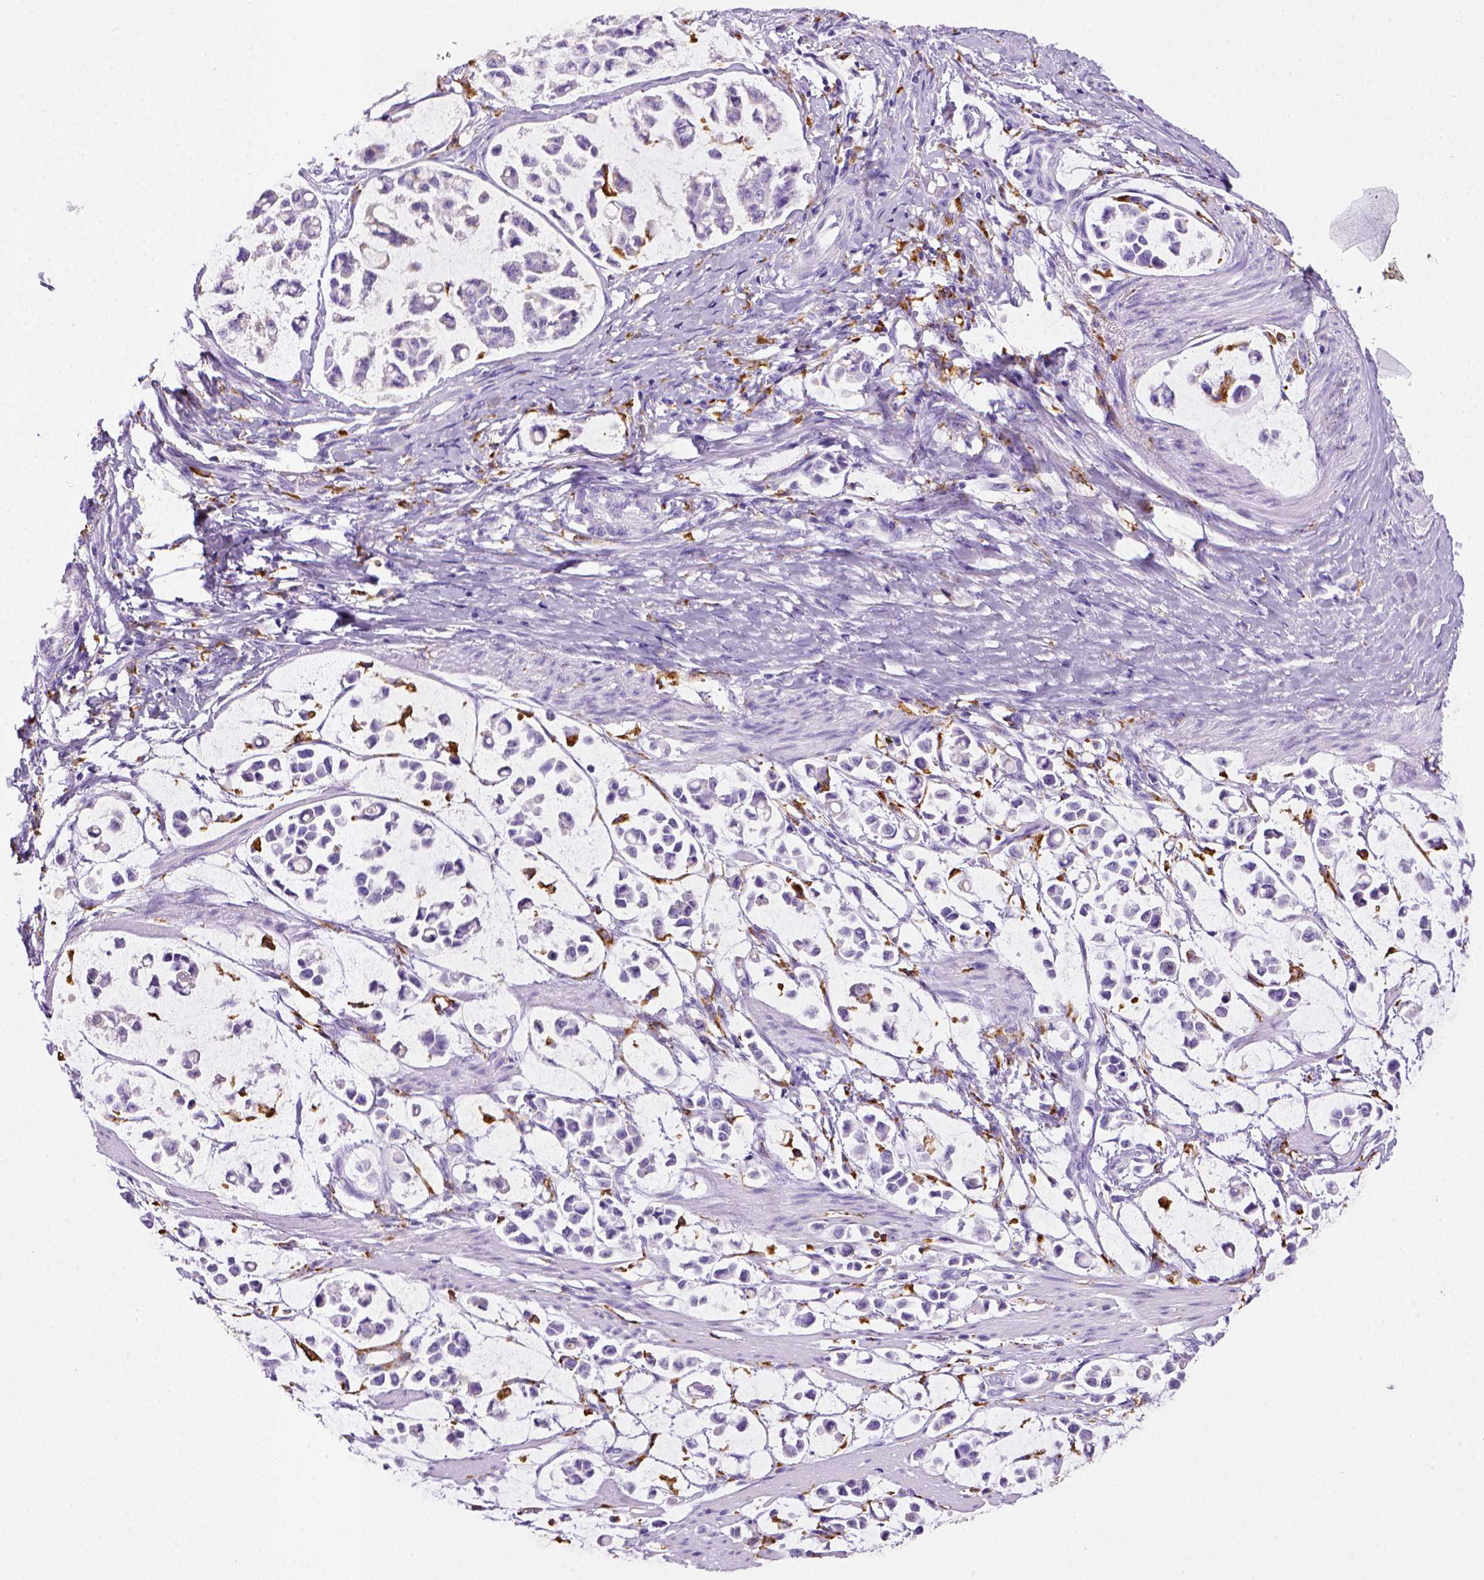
{"staining": {"intensity": "negative", "quantity": "none", "location": "none"}, "tissue": "stomach cancer", "cell_type": "Tumor cells", "image_type": "cancer", "snomed": [{"axis": "morphology", "description": "Adenocarcinoma, NOS"}, {"axis": "topography", "description": "Stomach"}], "caption": "A high-resolution histopathology image shows immunohistochemistry (IHC) staining of stomach adenocarcinoma, which exhibits no significant expression in tumor cells.", "gene": "CD68", "patient": {"sex": "male", "age": 82}}